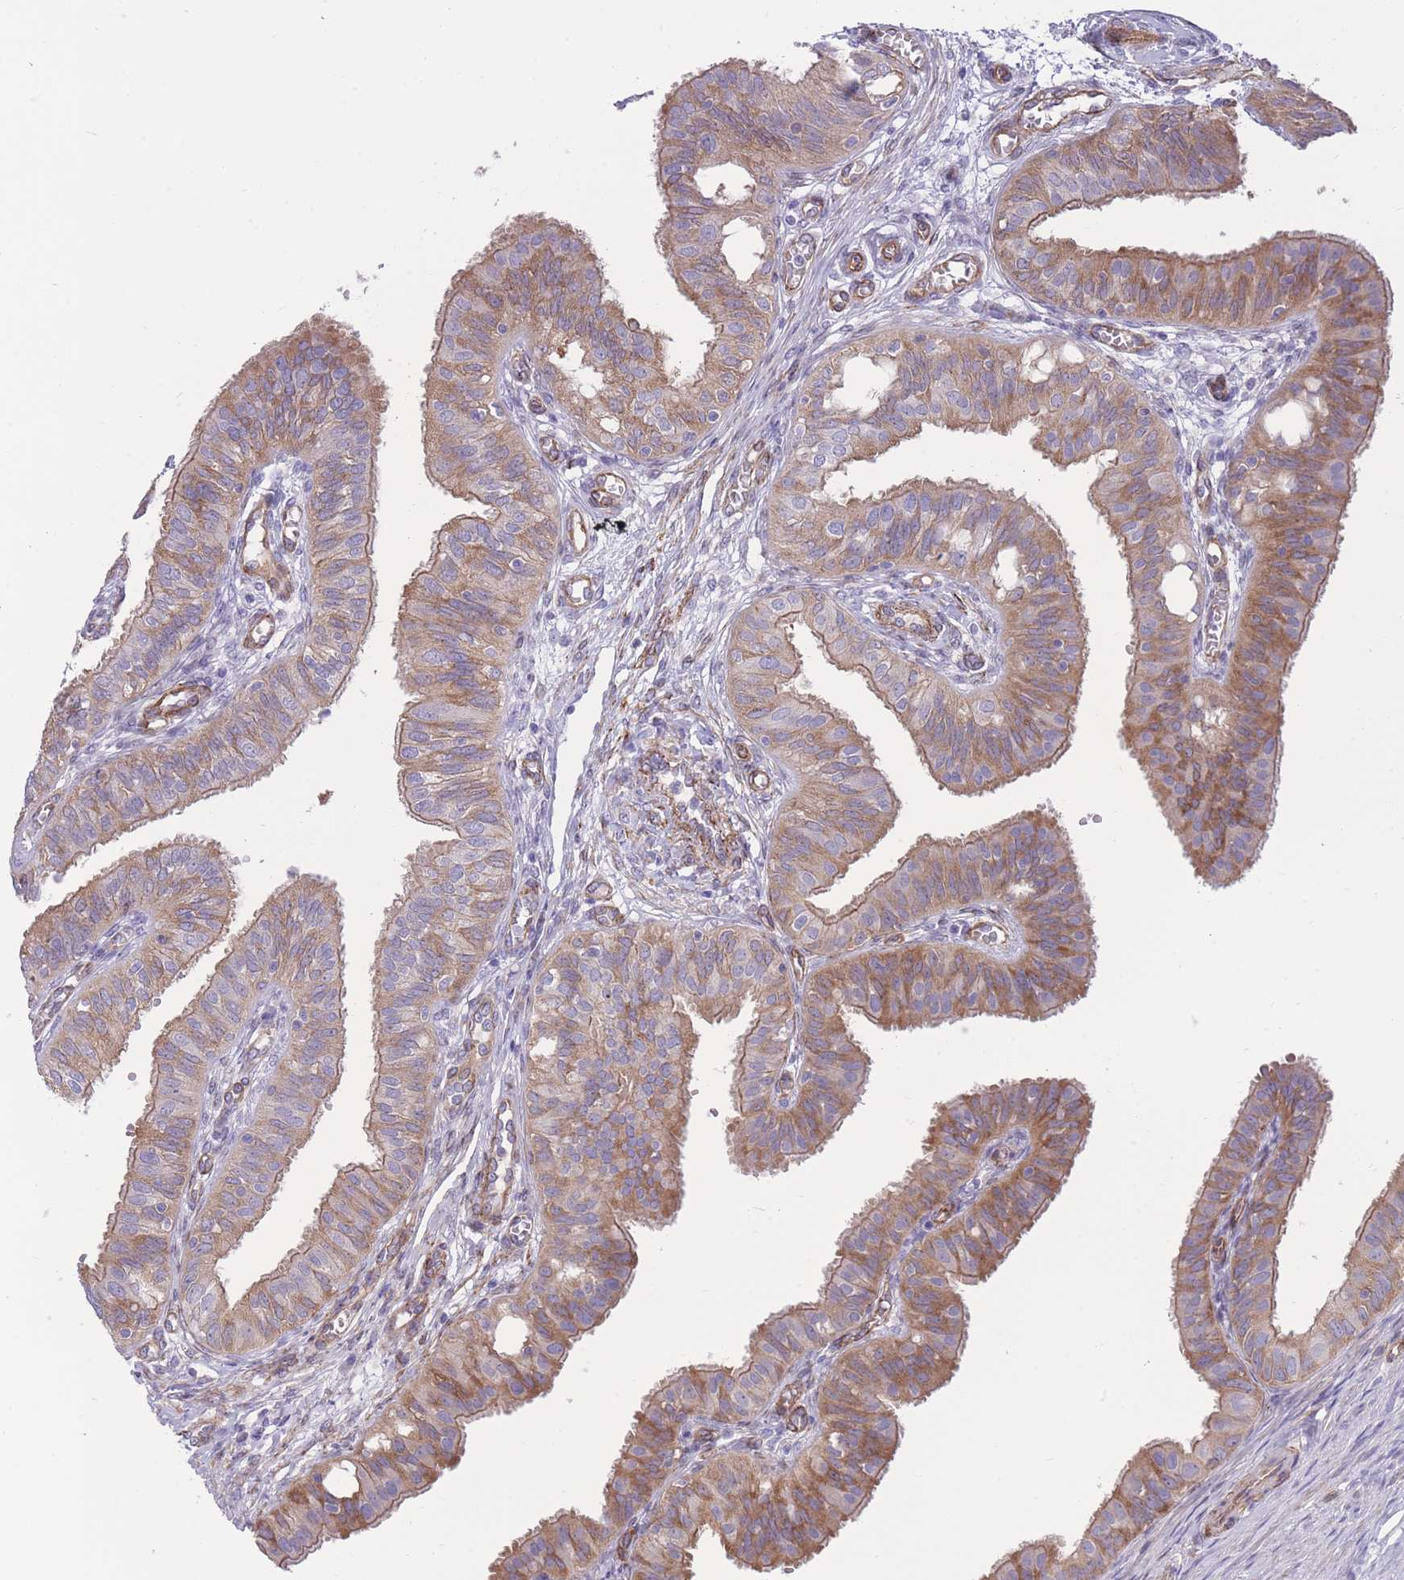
{"staining": {"intensity": "moderate", "quantity": ">75%", "location": "cytoplasmic/membranous"}, "tissue": "fallopian tube", "cell_type": "Glandular cells", "image_type": "normal", "snomed": [{"axis": "morphology", "description": "Normal tissue, NOS"}, {"axis": "topography", "description": "Fallopian tube"}, {"axis": "topography", "description": "Ovary"}], "caption": "A brown stain shows moderate cytoplasmic/membranous positivity of a protein in glandular cells of benign fallopian tube.", "gene": "RGS11", "patient": {"sex": "female", "age": 42}}